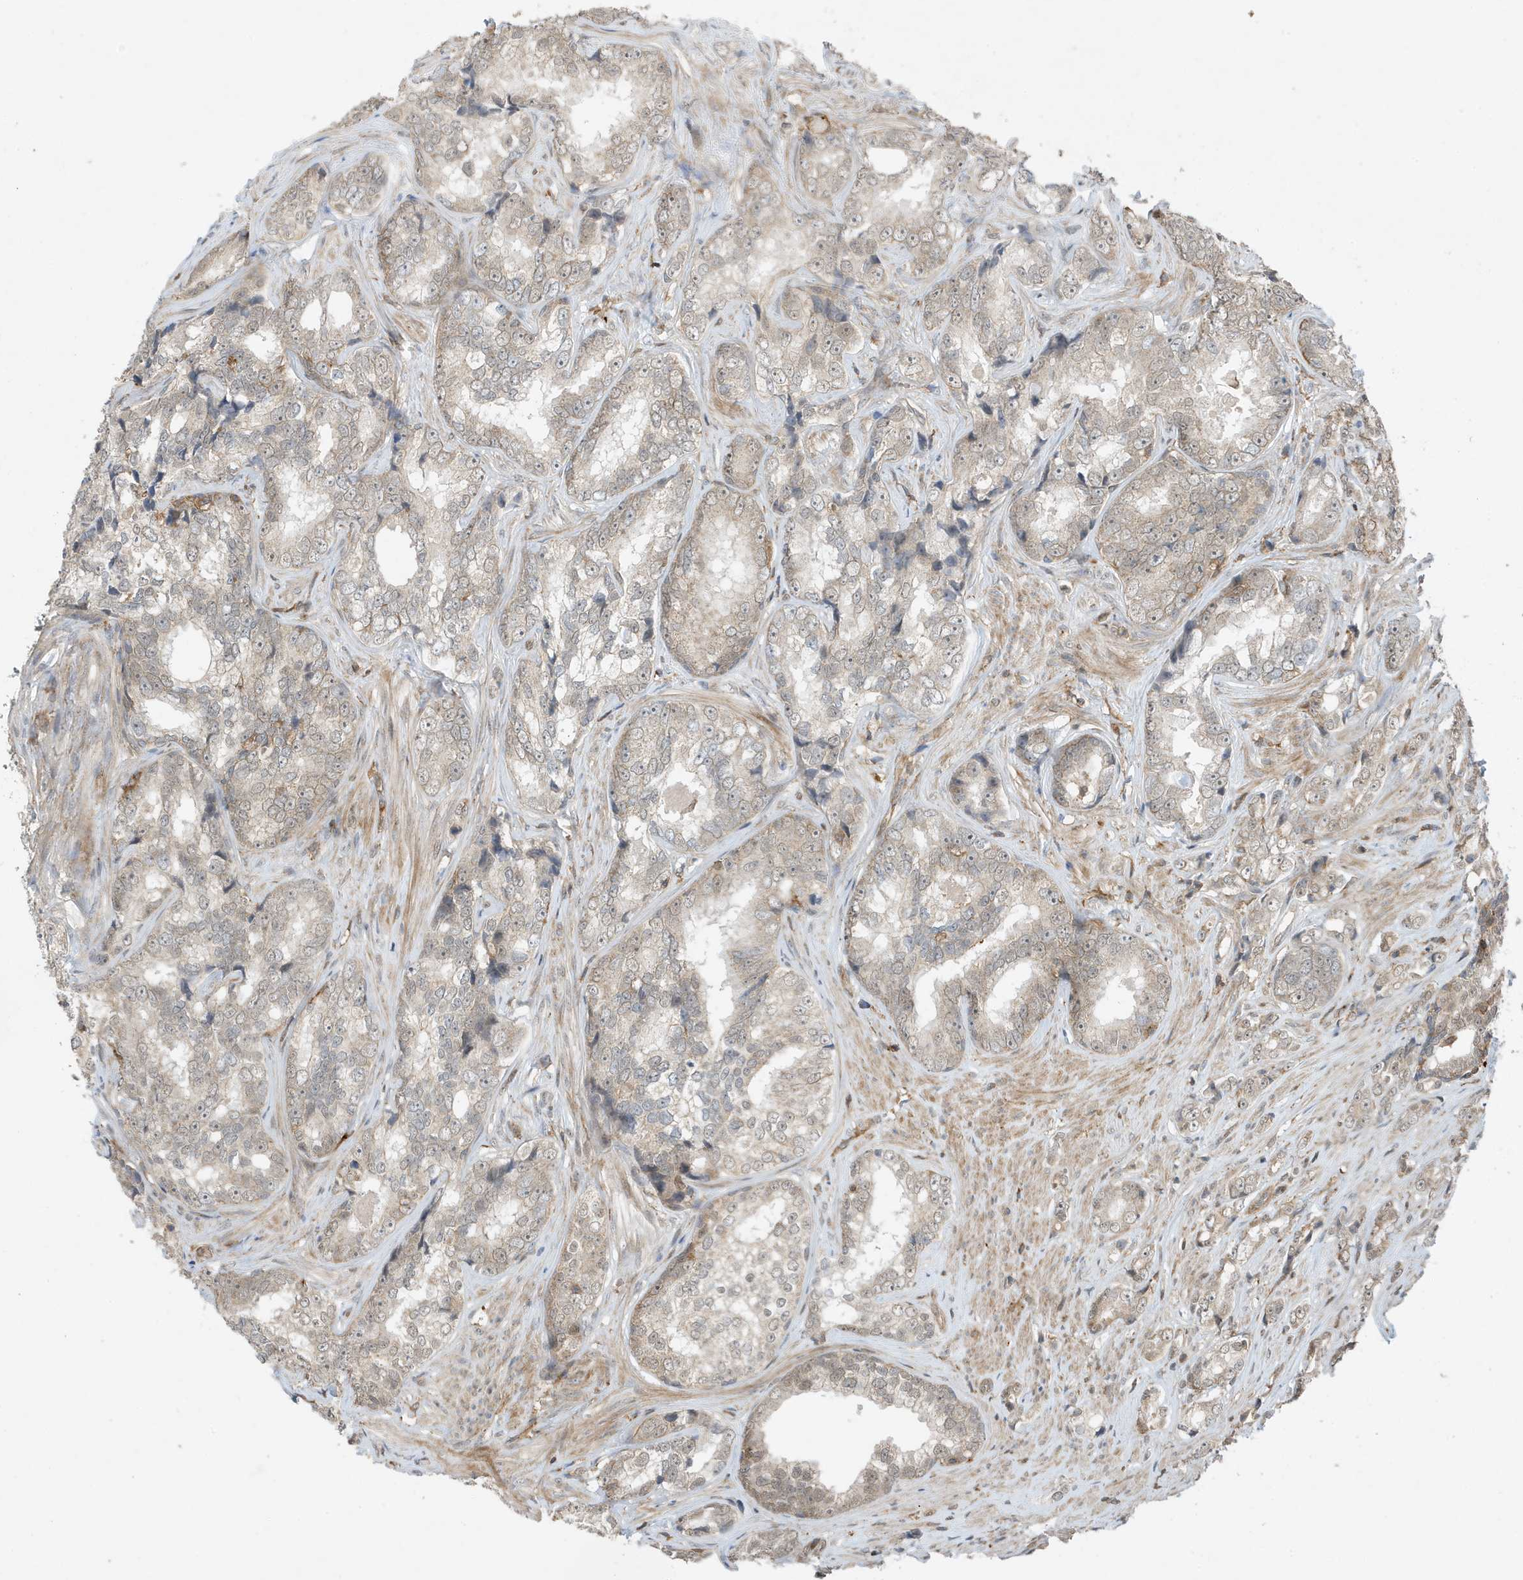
{"staining": {"intensity": "weak", "quantity": "<25%", "location": "cytoplasmic/membranous"}, "tissue": "prostate cancer", "cell_type": "Tumor cells", "image_type": "cancer", "snomed": [{"axis": "morphology", "description": "Adenocarcinoma, High grade"}, {"axis": "topography", "description": "Prostate"}], "caption": "High magnification brightfield microscopy of prostate high-grade adenocarcinoma stained with DAB (brown) and counterstained with hematoxylin (blue): tumor cells show no significant staining. (Immunohistochemistry (ihc), brightfield microscopy, high magnification).", "gene": "TATDN3", "patient": {"sex": "male", "age": 66}}